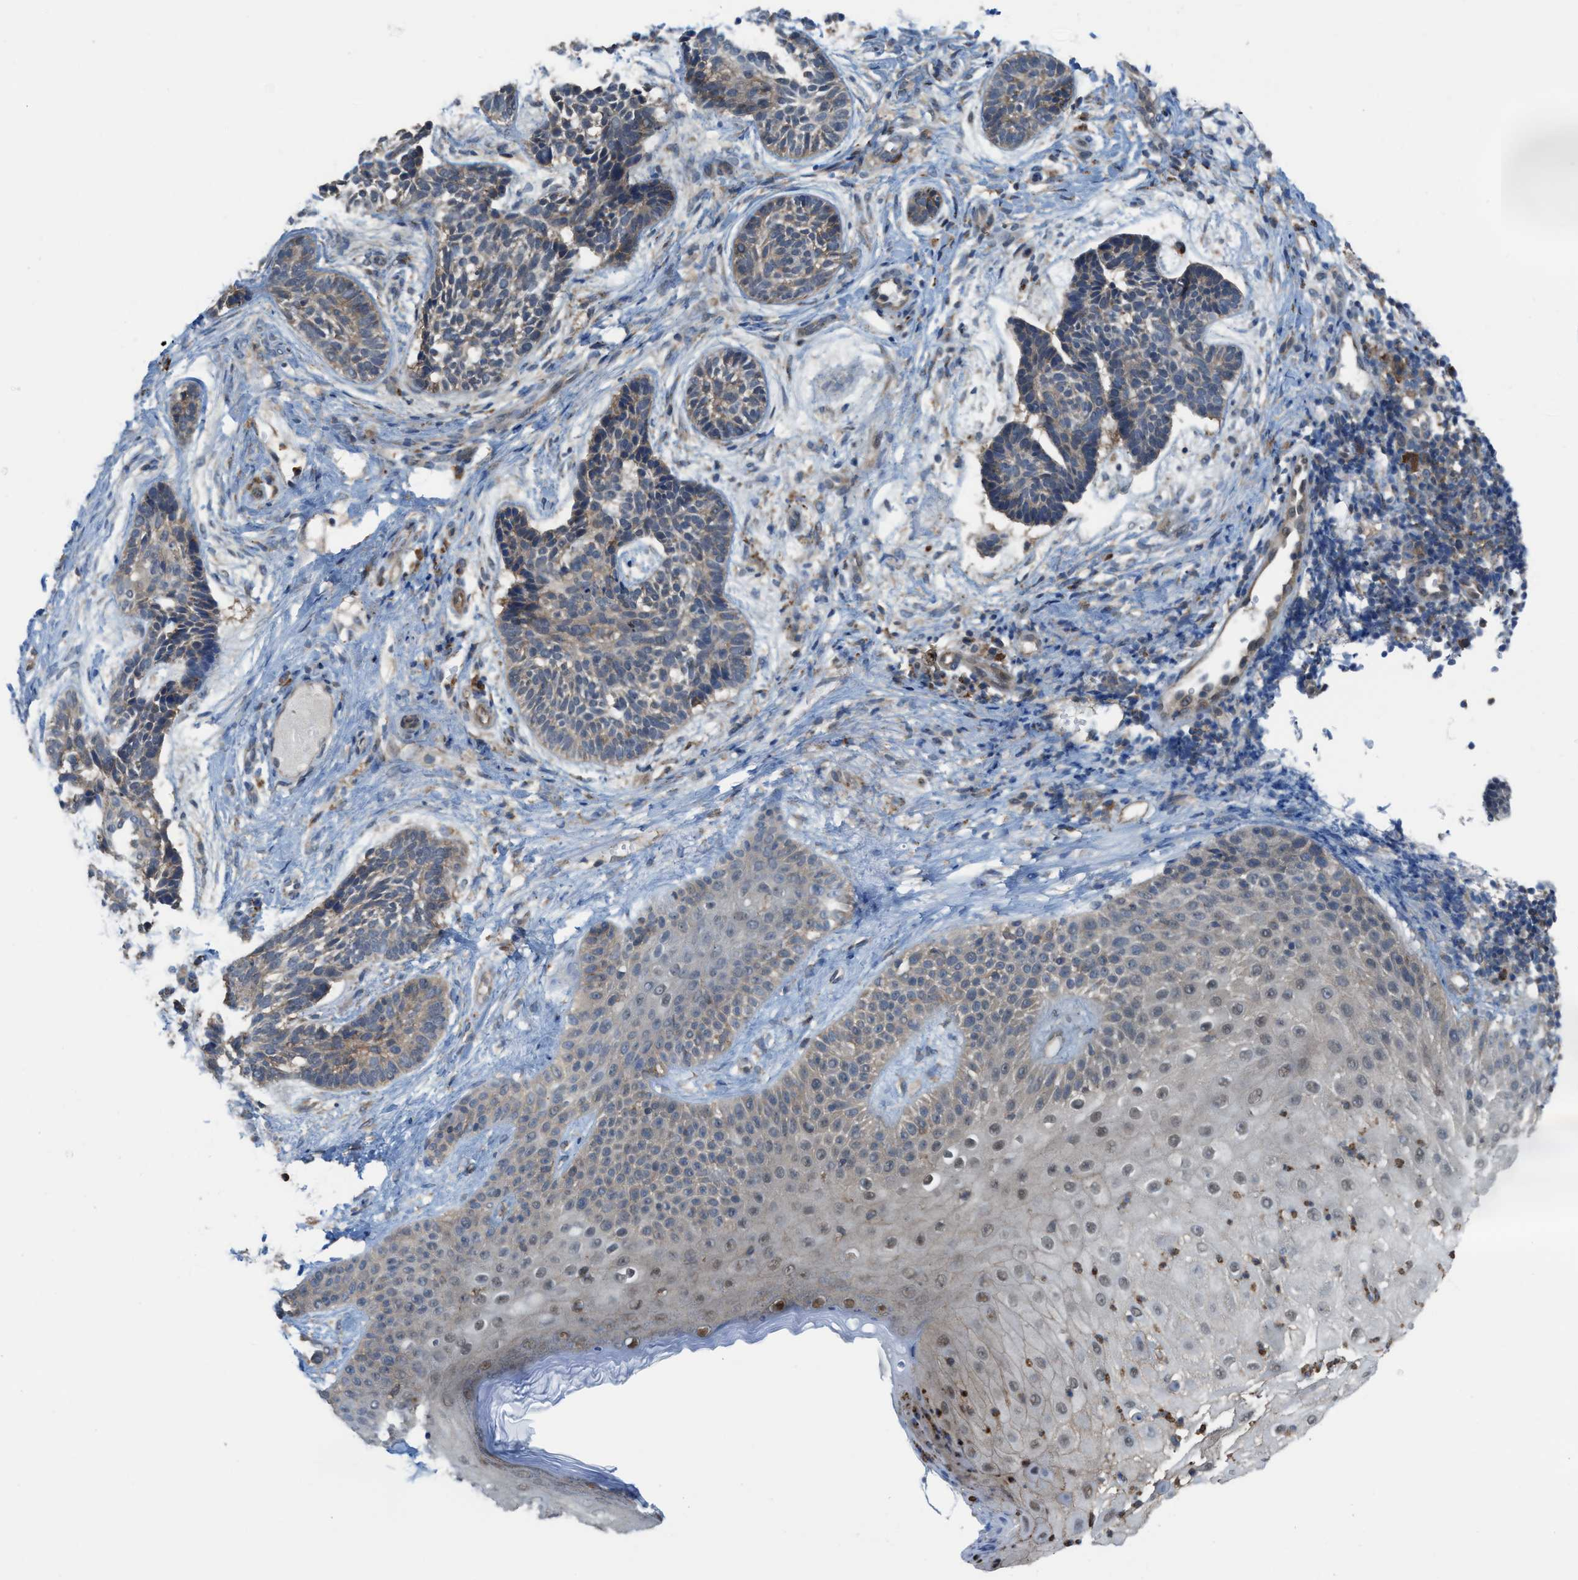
{"staining": {"intensity": "weak", "quantity": "25%-75%", "location": "cytoplasmic/membranous"}, "tissue": "skin cancer", "cell_type": "Tumor cells", "image_type": "cancer", "snomed": [{"axis": "morphology", "description": "Normal tissue, NOS"}, {"axis": "morphology", "description": "Basal cell carcinoma"}, {"axis": "topography", "description": "Skin"}], "caption": "A photomicrograph of human skin basal cell carcinoma stained for a protein exhibits weak cytoplasmic/membranous brown staining in tumor cells.", "gene": "PLAA", "patient": {"sex": "male", "age": 63}}